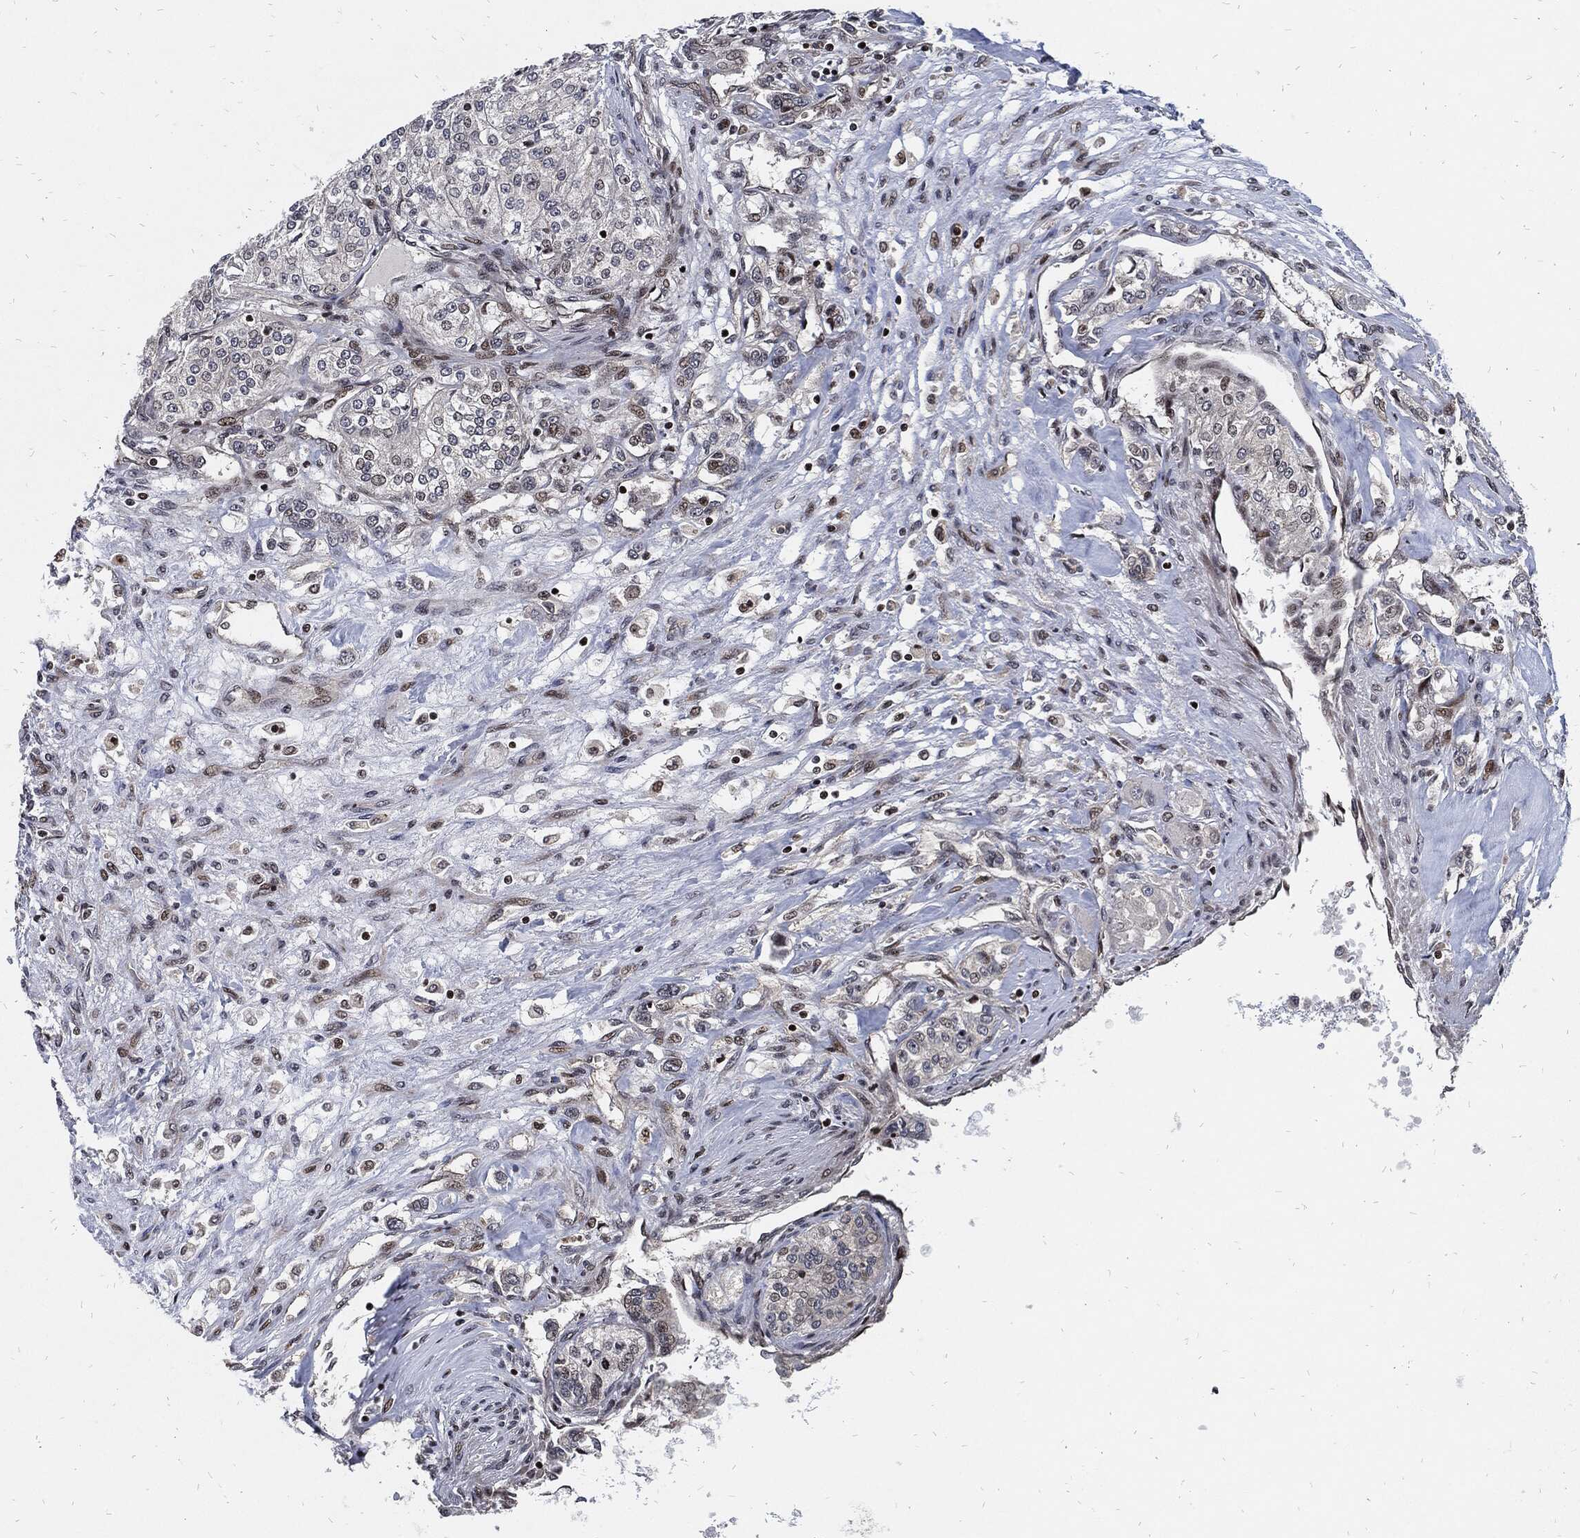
{"staining": {"intensity": "weak", "quantity": "<25%", "location": "nuclear"}, "tissue": "renal cancer", "cell_type": "Tumor cells", "image_type": "cancer", "snomed": [{"axis": "morphology", "description": "Adenocarcinoma, NOS"}, {"axis": "topography", "description": "Kidney"}], "caption": "There is no significant expression in tumor cells of renal cancer. (DAB (3,3'-diaminobenzidine) immunohistochemistry (IHC) with hematoxylin counter stain).", "gene": "ZNF775", "patient": {"sex": "female", "age": 63}}